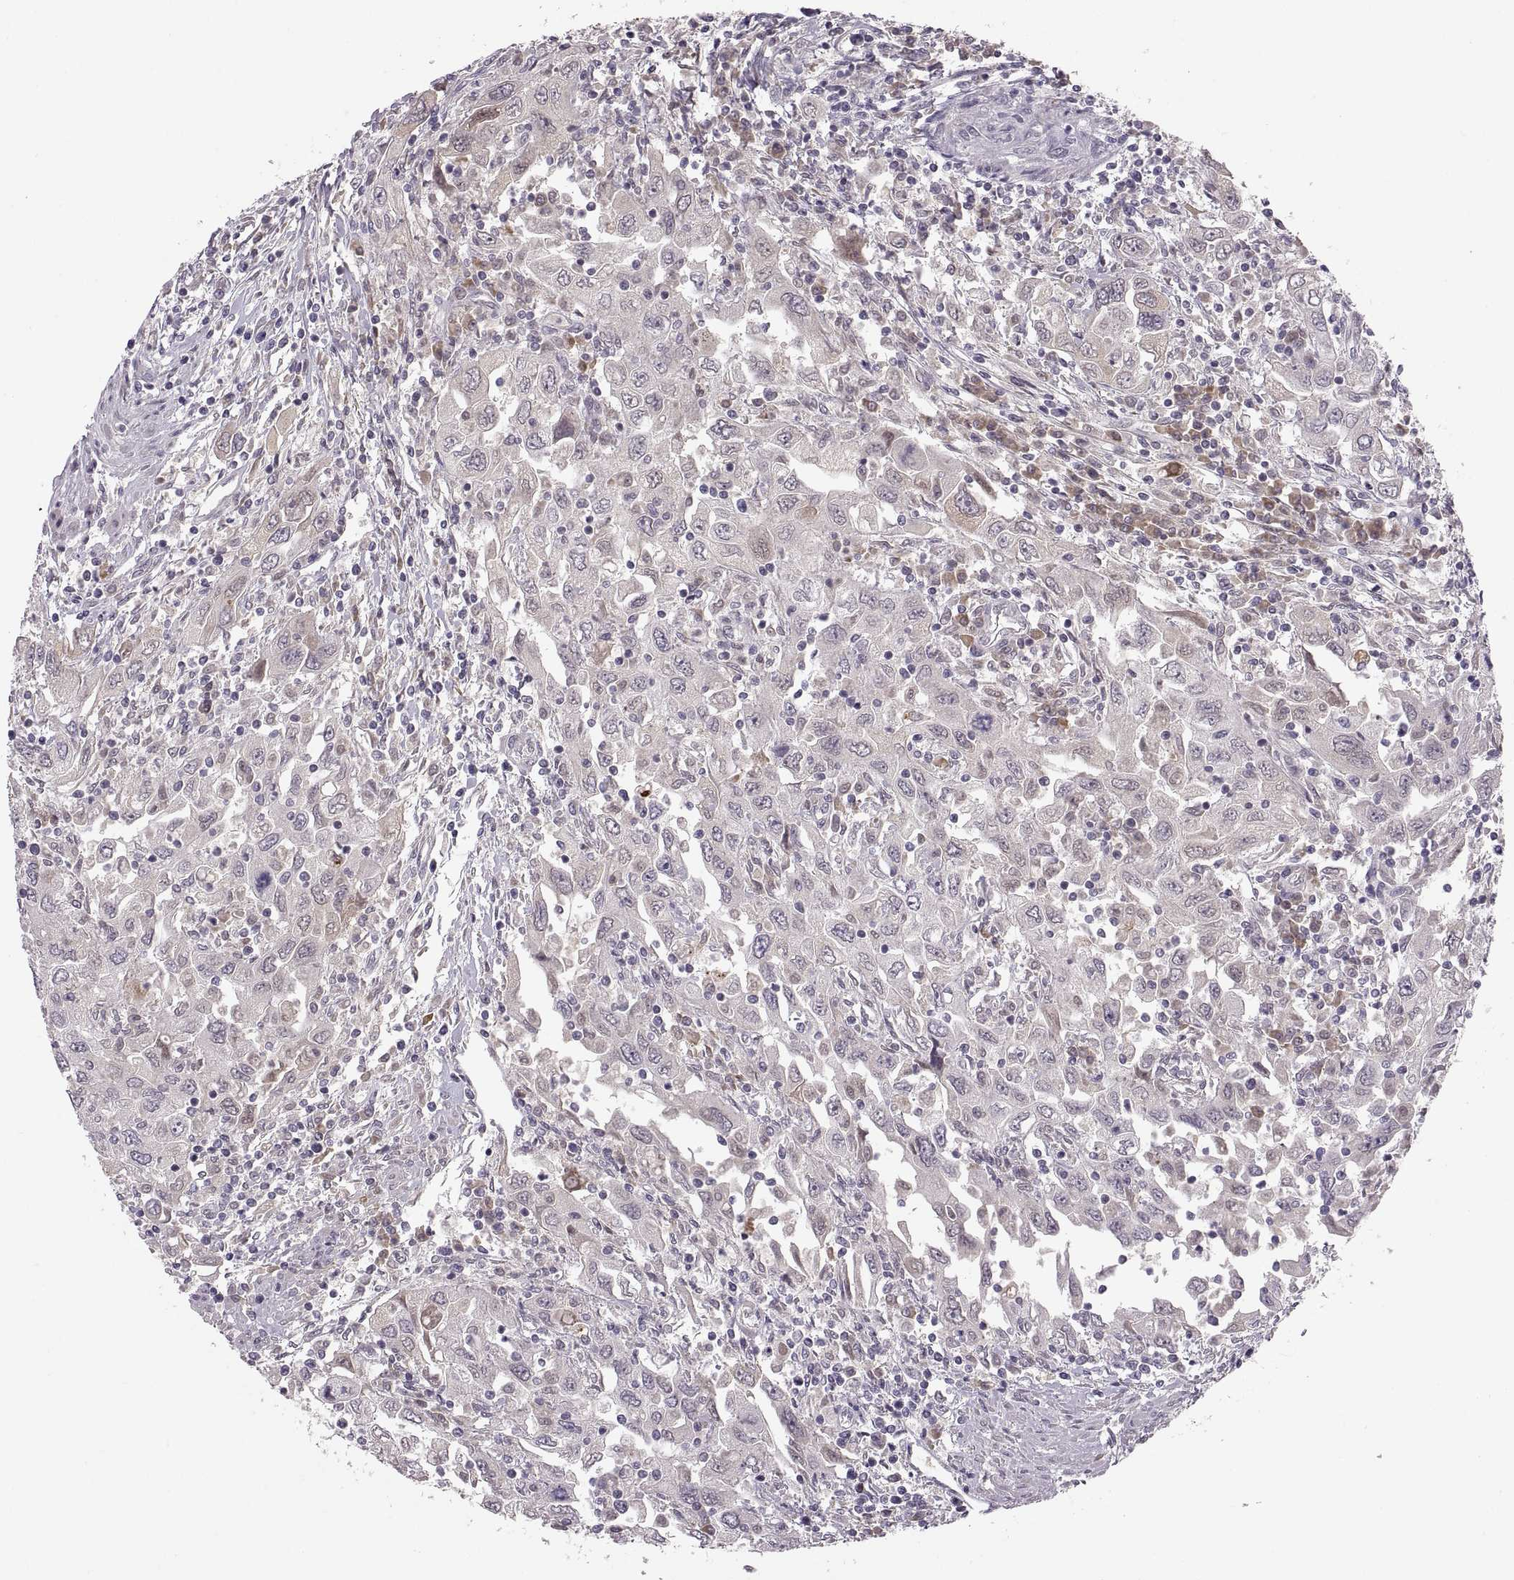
{"staining": {"intensity": "negative", "quantity": "none", "location": "none"}, "tissue": "urothelial cancer", "cell_type": "Tumor cells", "image_type": "cancer", "snomed": [{"axis": "morphology", "description": "Urothelial carcinoma, High grade"}, {"axis": "topography", "description": "Urinary bladder"}], "caption": "High magnification brightfield microscopy of urothelial cancer stained with DAB (brown) and counterstained with hematoxylin (blue): tumor cells show no significant positivity.", "gene": "ADH6", "patient": {"sex": "male", "age": 76}}